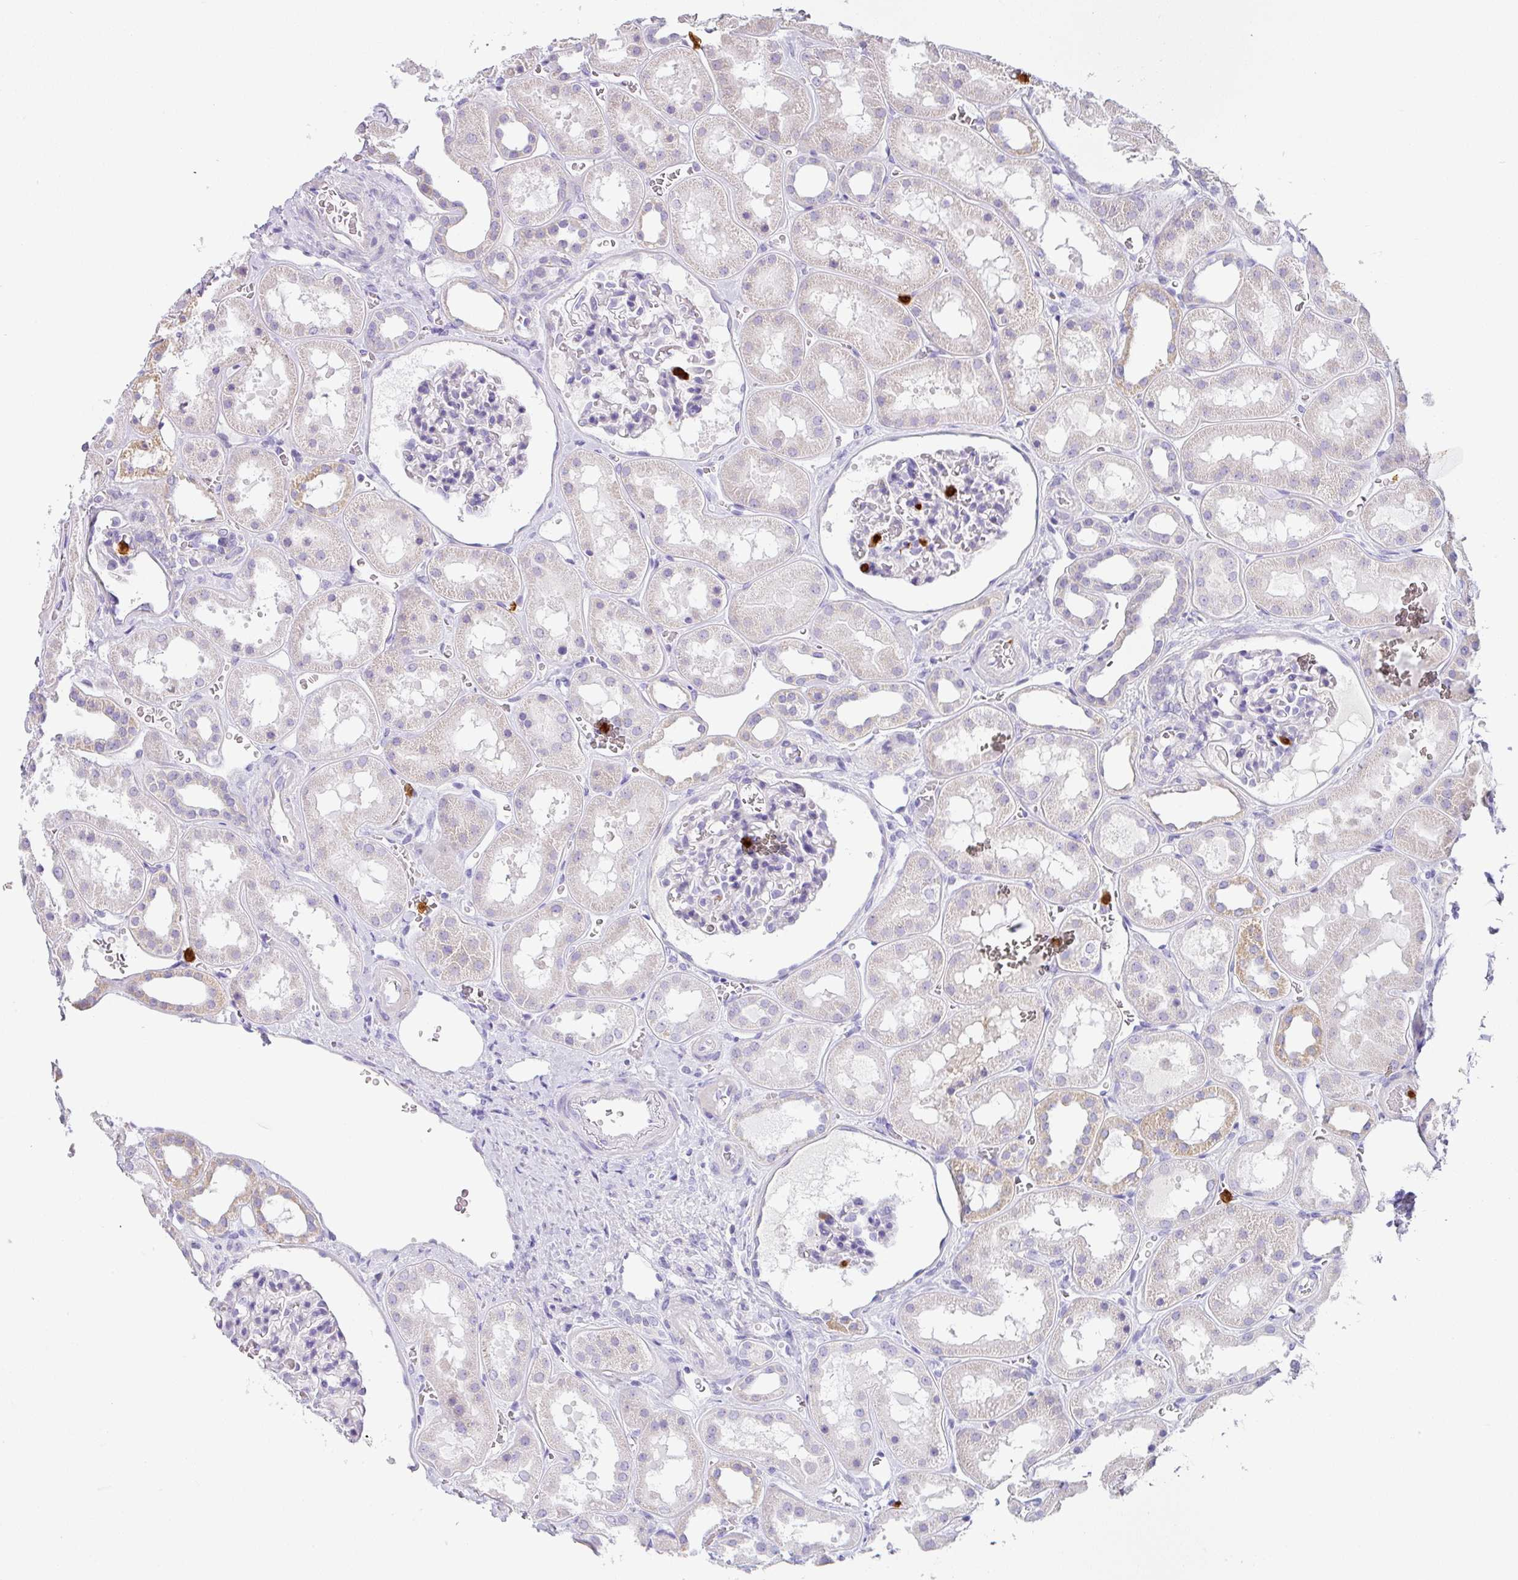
{"staining": {"intensity": "negative", "quantity": "none", "location": "none"}, "tissue": "kidney", "cell_type": "Cells in glomeruli", "image_type": "normal", "snomed": [{"axis": "morphology", "description": "Normal tissue, NOS"}, {"axis": "topography", "description": "Kidney"}], "caption": "Immunohistochemical staining of benign kidney displays no significant expression in cells in glomeruli.", "gene": "SH2D3C", "patient": {"sex": "female", "age": 41}}